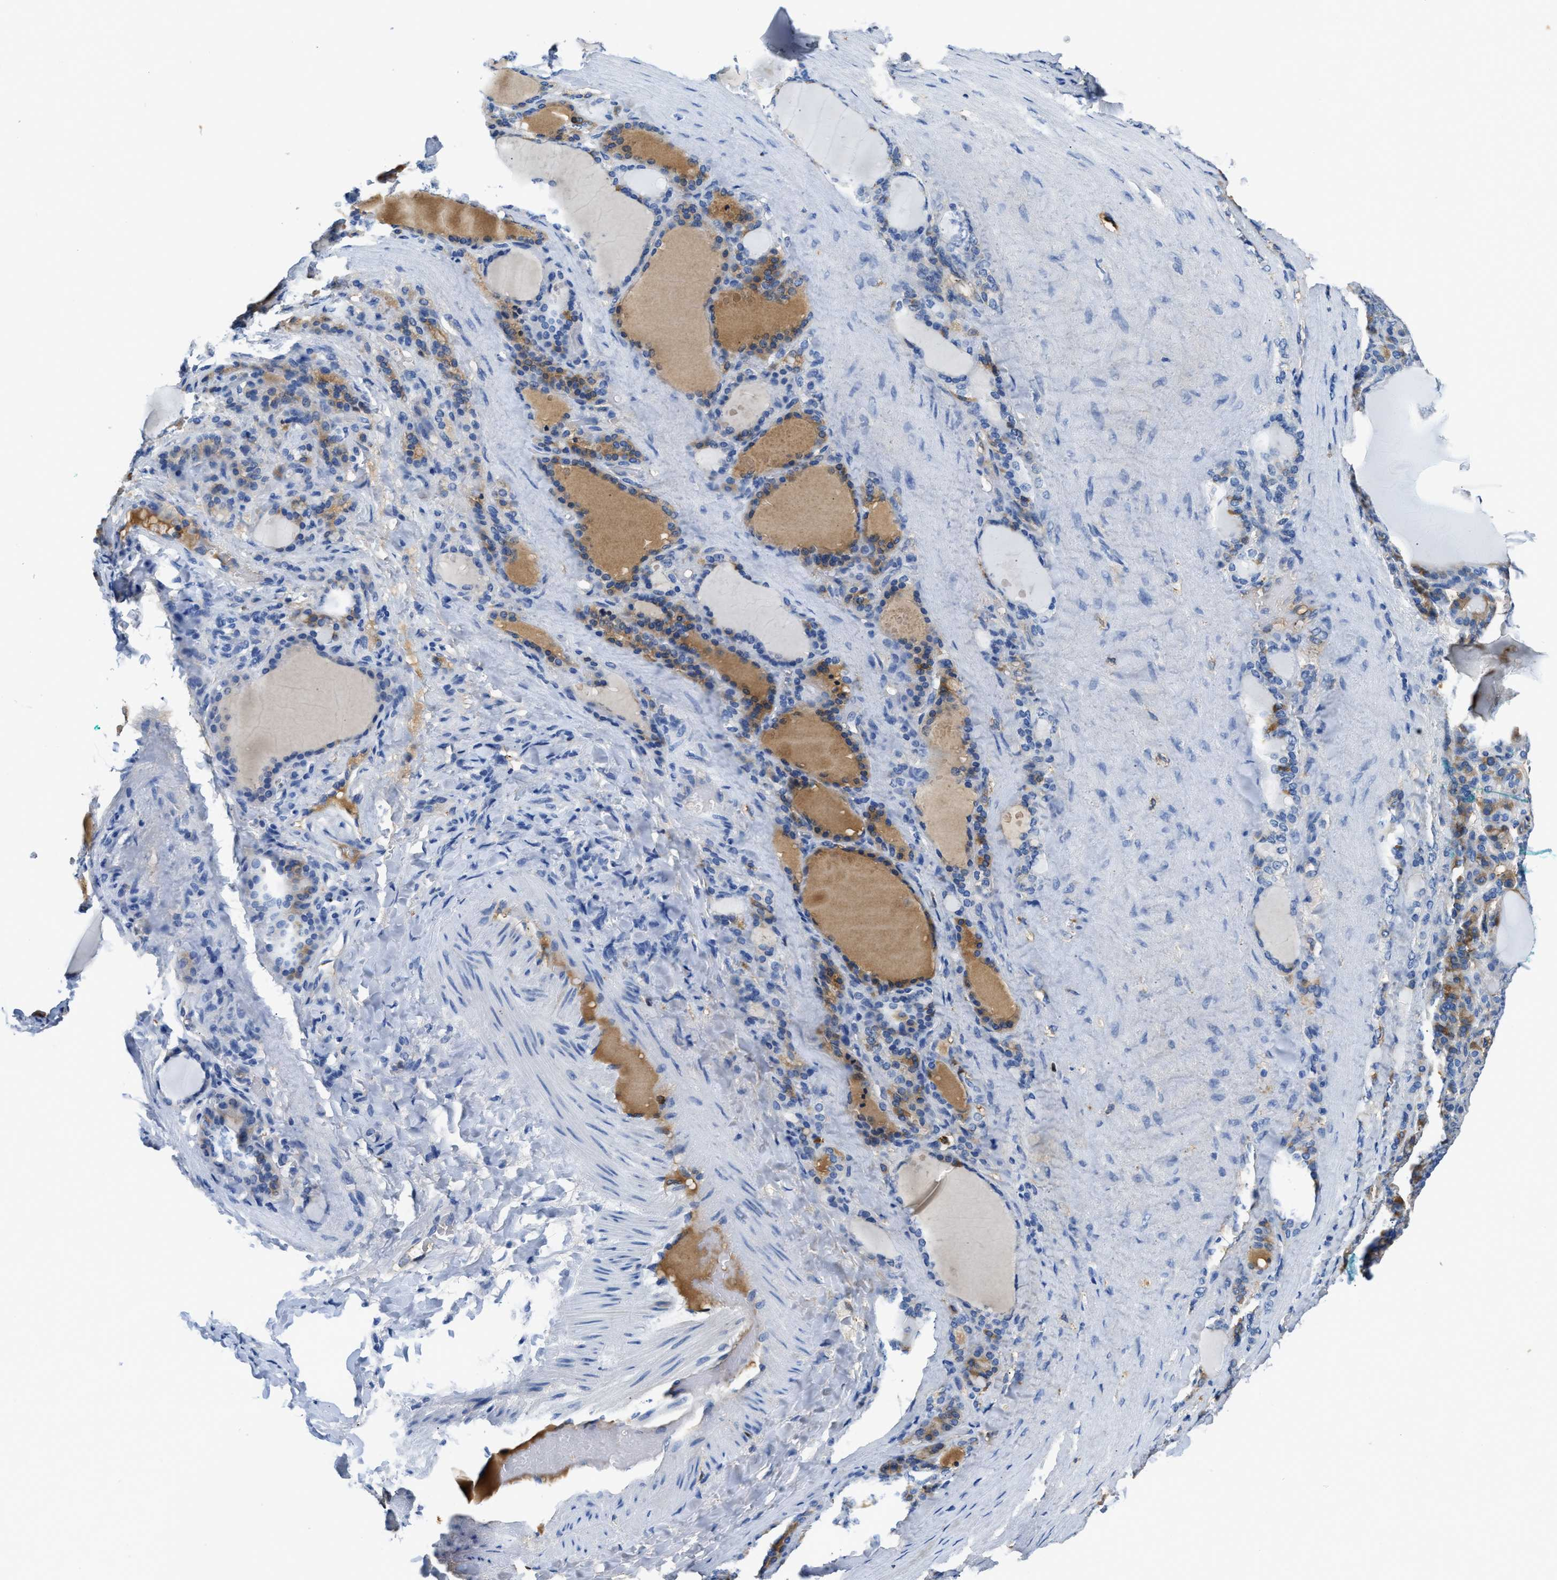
{"staining": {"intensity": "negative", "quantity": "none", "location": "none"}, "tissue": "thyroid gland", "cell_type": "Glandular cells", "image_type": "normal", "snomed": [{"axis": "morphology", "description": "Normal tissue, NOS"}, {"axis": "topography", "description": "Thyroid gland"}], "caption": "This is a image of immunohistochemistry staining of unremarkable thyroid gland, which shows no staining in glandular cells. (DAB immunohistochemistry with hematoxylin counter stain).", "gene": "GC", "patient": {"sex": "female", "age": 28}}